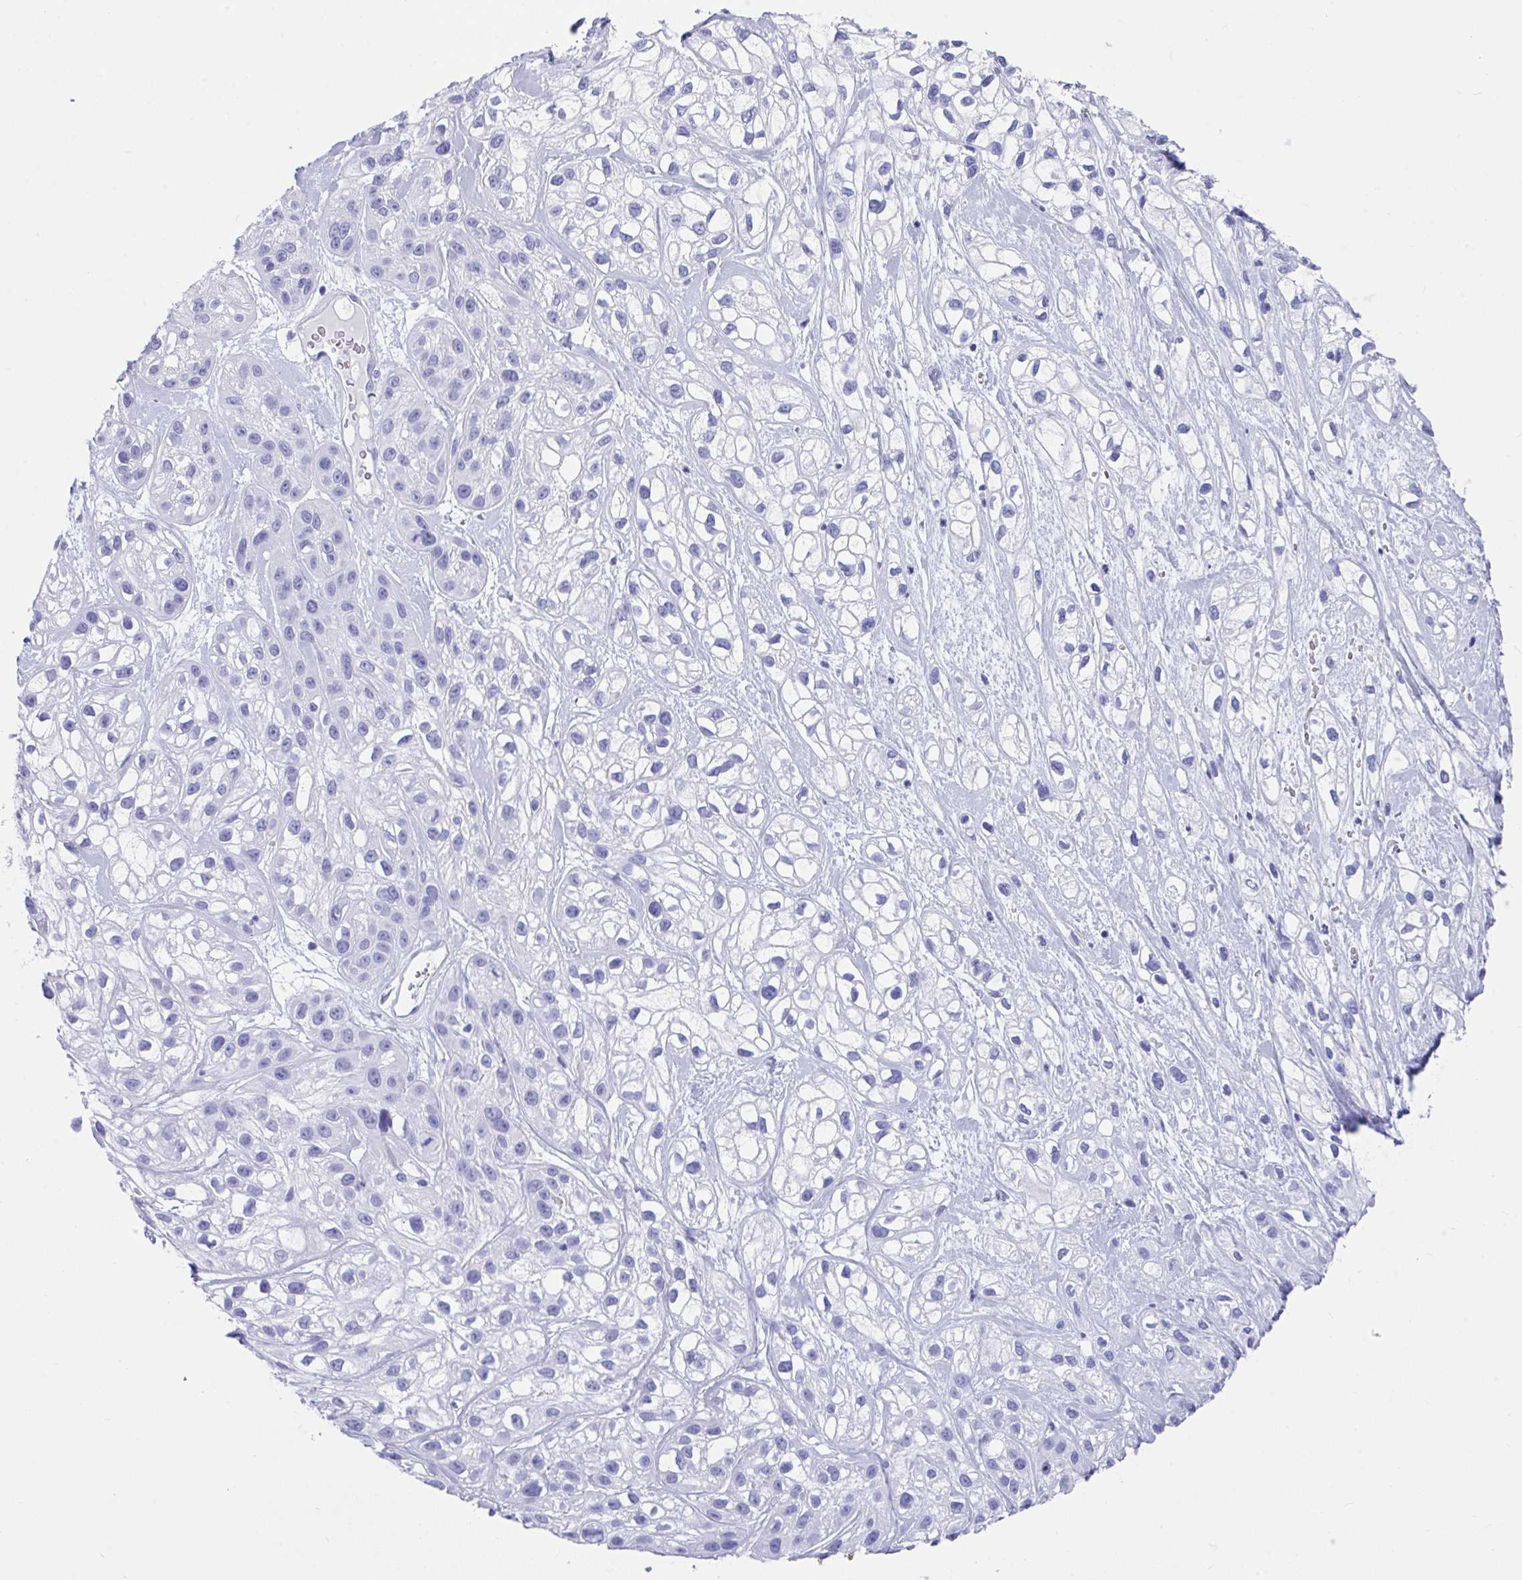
{"staining": {"intensity": "negative", "quantity": "none", "location": "none"}, "tissue": "skin cancer", "cell_type": "Tumor cells", "image_type": "cancer", "snomed": [{"axis": "morphology", "description": "Squamous cell carcinoma, NOS"}, {"axis": "topography", "description": "Skin"}], "caption": "Immunohistochemistry (IHC) image of skin cancer stained for a protein (brown), which reveals no positivity in tumor cells.", "gene": "FAM107A", "patient": {"sex": "male", "age": 82}}